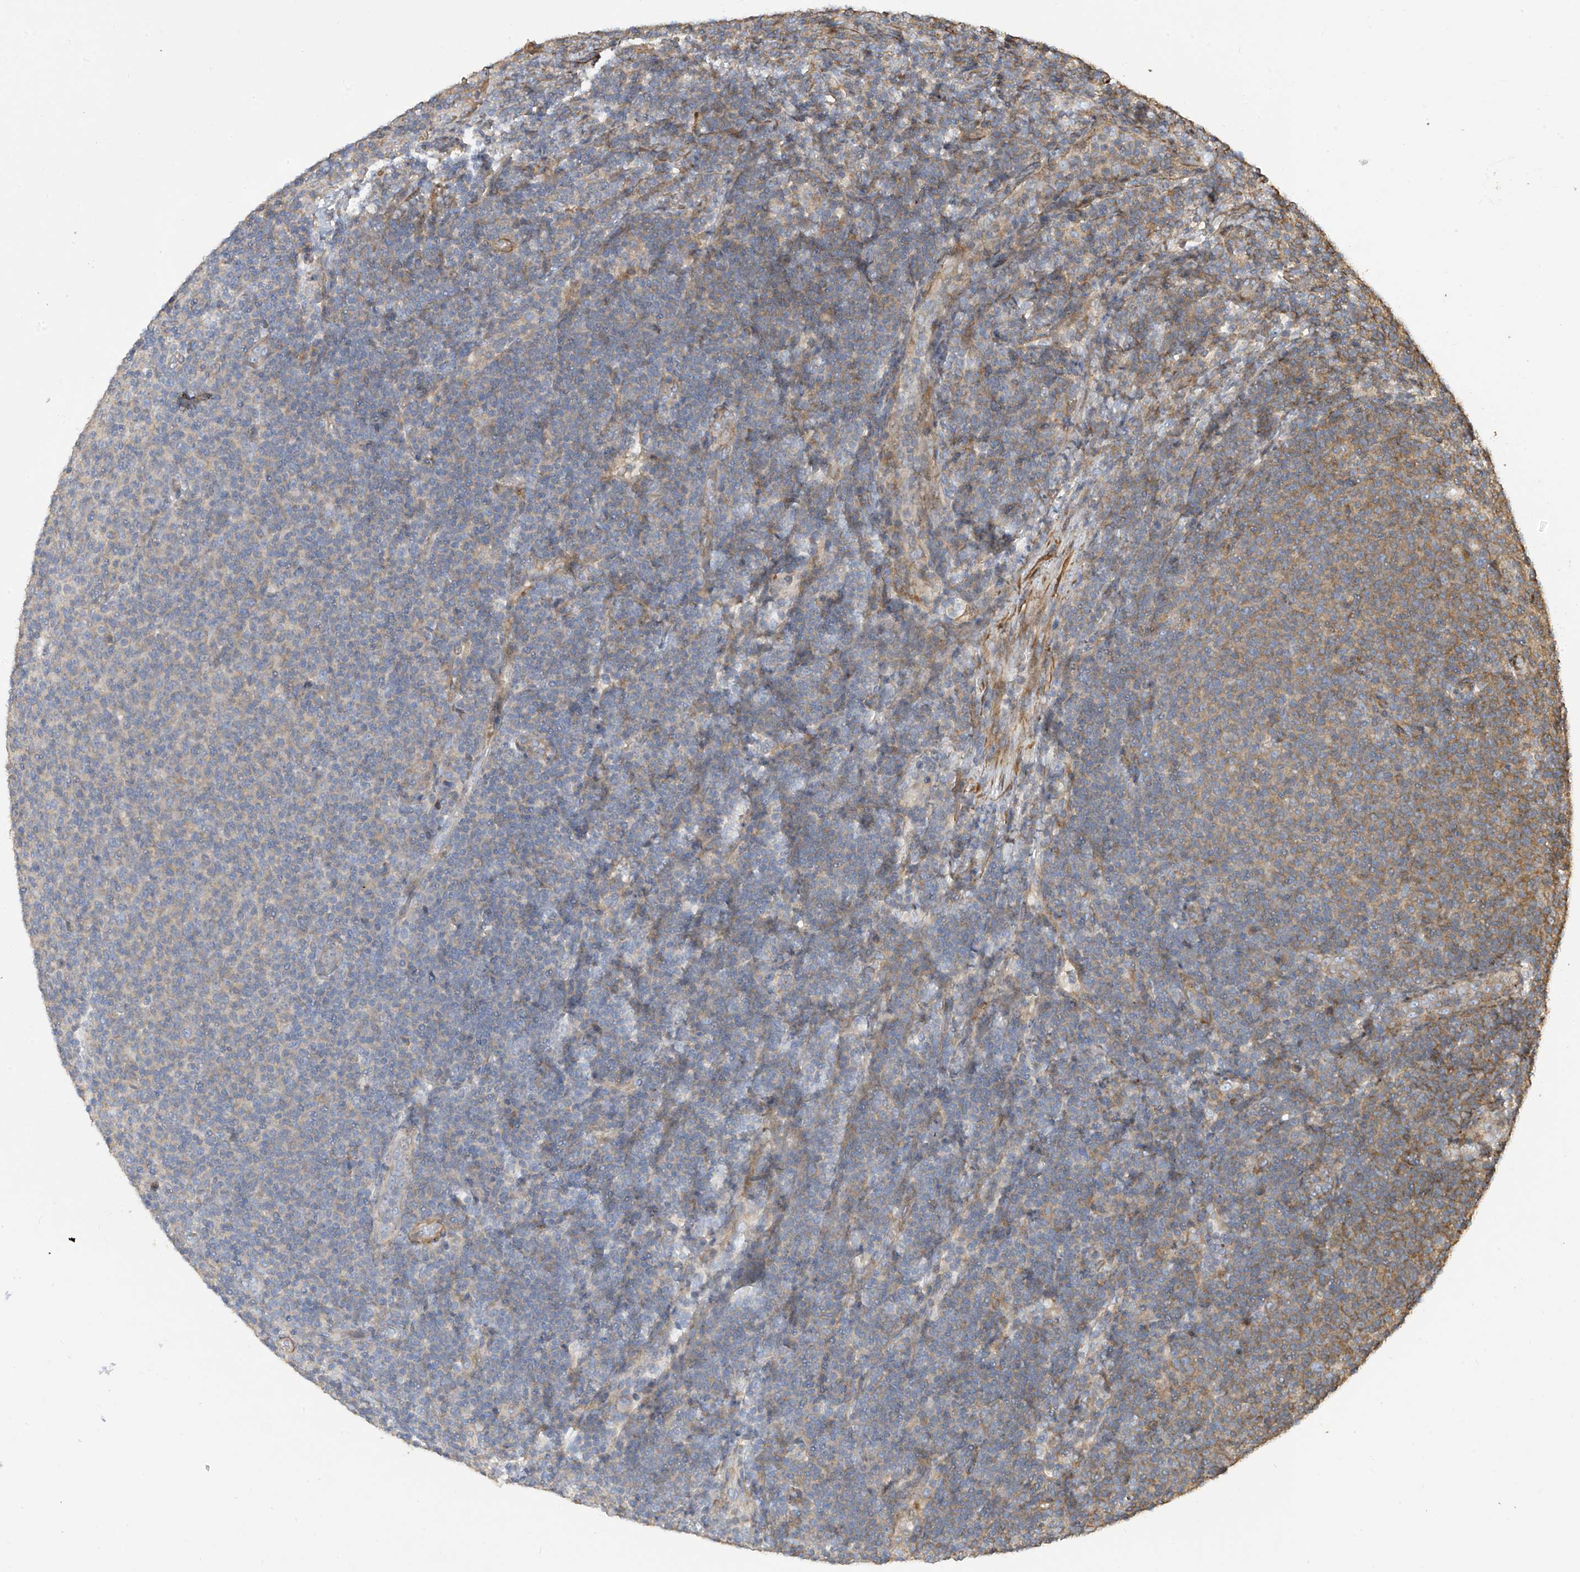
{"staining": {"intensity": "weak", "quantity": "25%-75%", "location": "cytoplasmic/membranous"}, "tissue": "lymphoma", "cell_type": "Tumor cells", "image_type": "cancer", "snomed": [{"axis": "morphology", "description": "Malignant lymphoma, non-Hodgkin's type, Low grade"}, {"axis": "topography", "description": "Lymph node"}], "caption": "Low-grade malignant lymphoma, non-Hodgkin's type stained with DAB (3,3'-diaminobenzidine) immunohistochemistry reveals low levels of weak cytoplasmic/membranous expression in about 25%-75% of tumor cells.", "gene": "SLC43A3", "patient": {"sex": "male", "age": 66}}